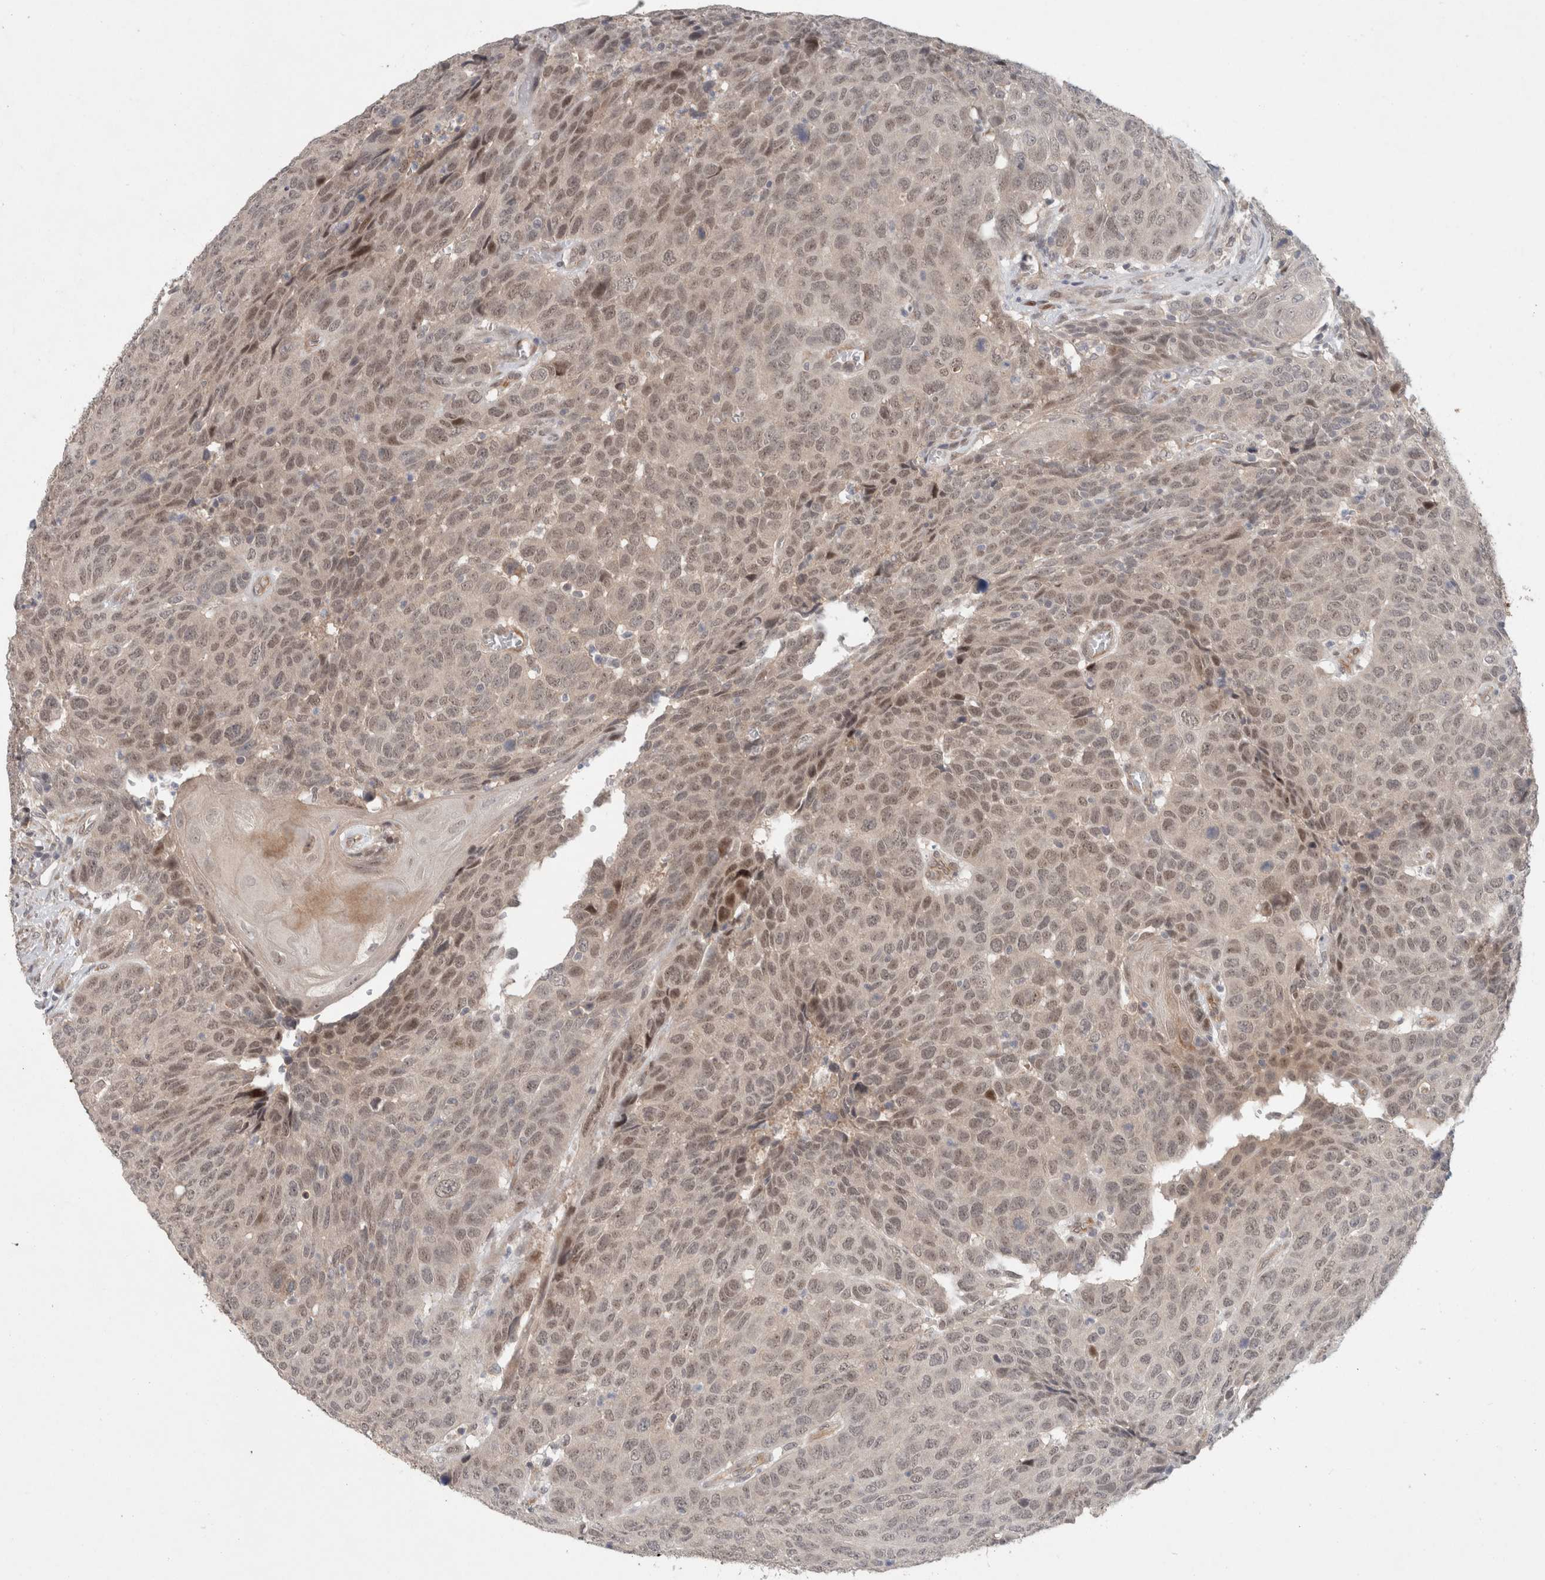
{"staining": {"intensity": "moderate", "quantity": ">75%", "location": "nuclear"}, "tissue": "head and neck cancer", "cell_type": "Tumor cells", "image_type": "cancer", "snomed": [{"axis": "morphology", "description": "Squamous cell carcinoma, NOS"}, {"axis": "topography", "description": "Head-Neck"}], "caption": "A histopathology image showing moderate nuclear expression in about >75% of tumor cells in head and neck cancer (squamous cell carcinoma), as visualized by brown immunohistochemical staining.", "gene": "RASAL2", "patient": {"sex": "male", "age": 66}}